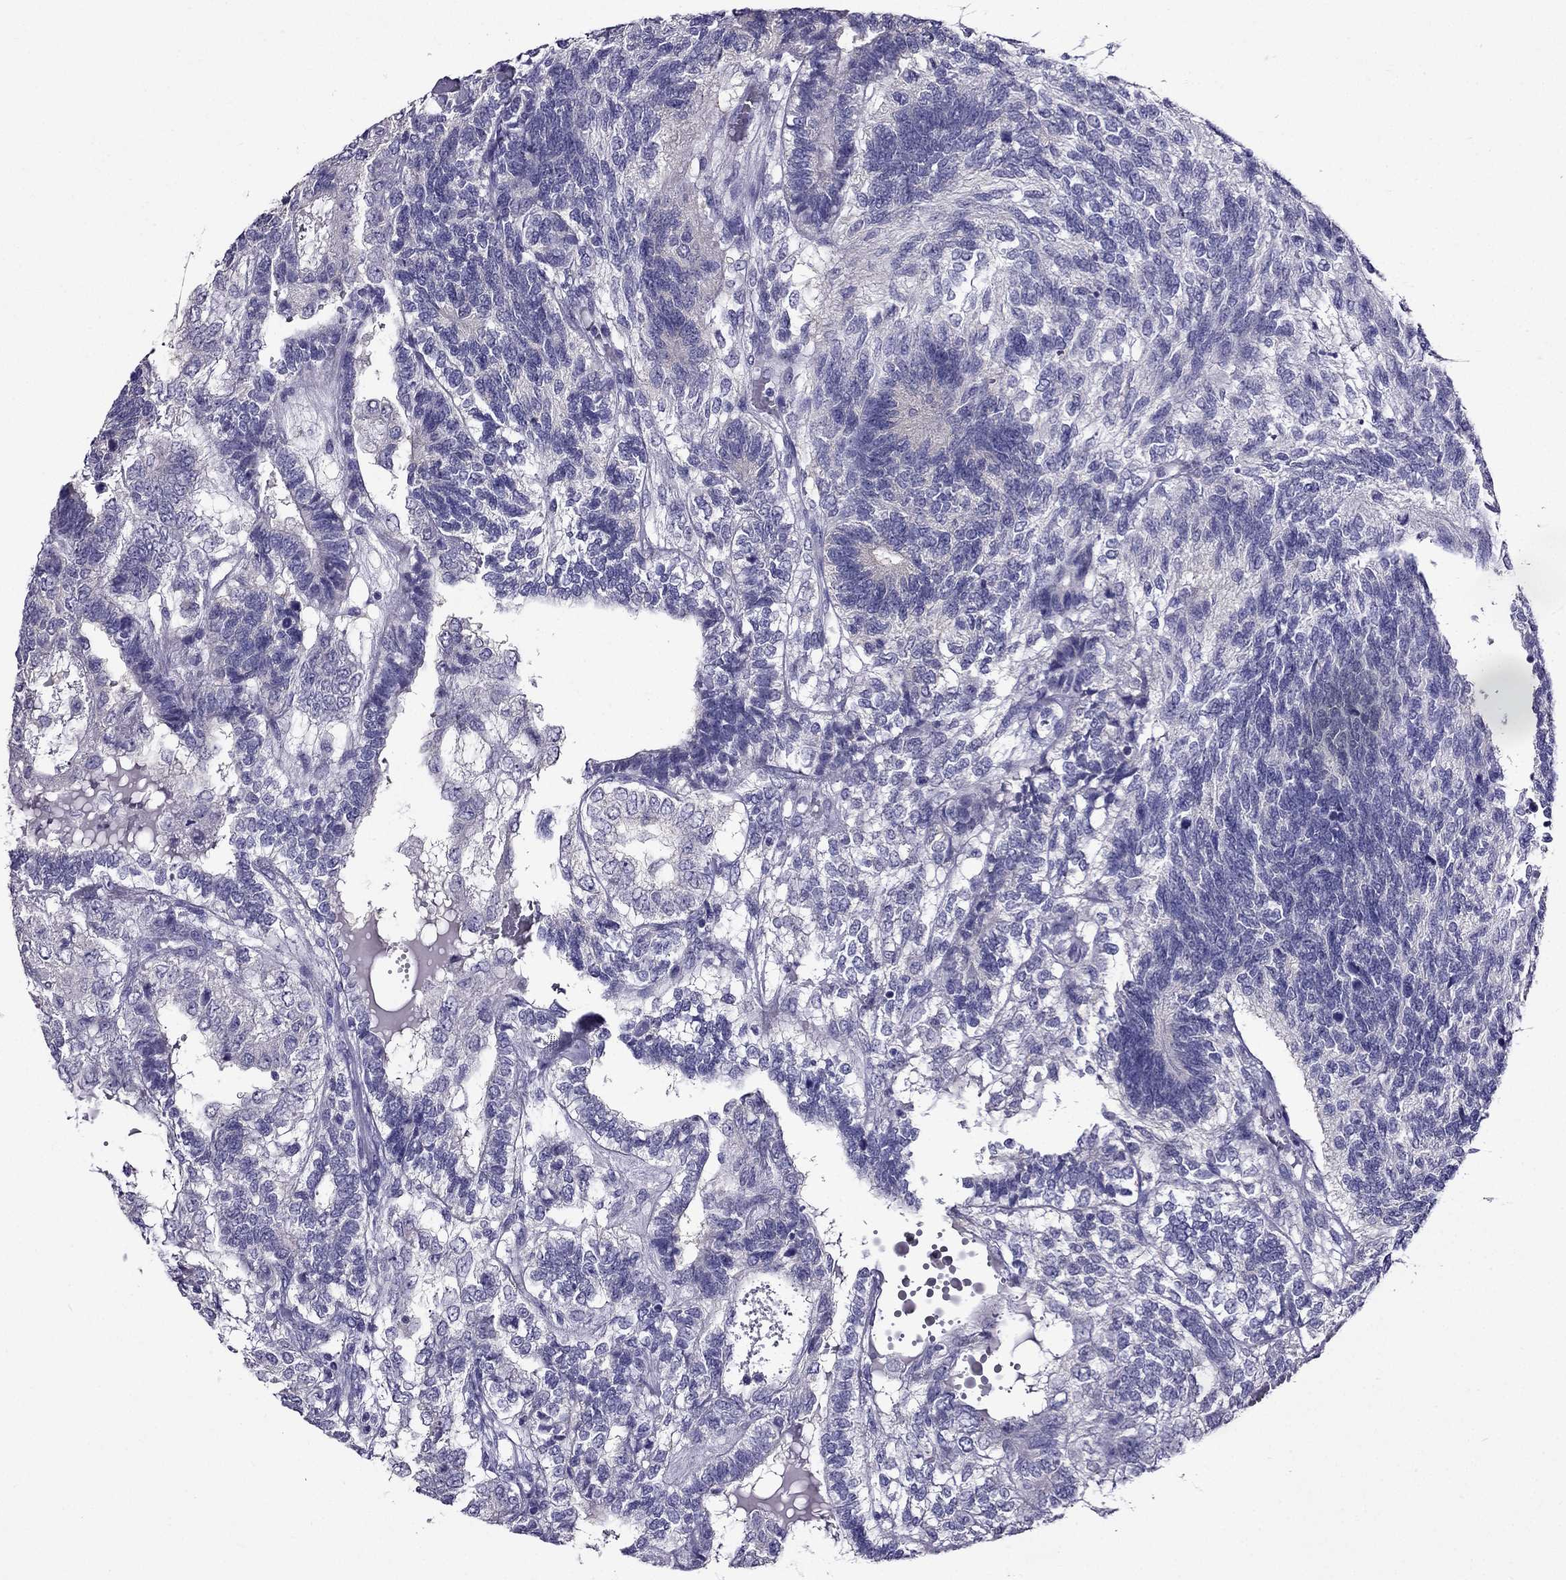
{"staining": {"intensity": "negative", "quantity": "none", "location": "none"}, "tissue": "testis cancer", "cell_type": "Tumor cells", "image_type": "cancer", "snomed": [{"axis": "morphology", "description": "Seminoma, NOS"}, {"axis": "morphology", "description": "Carcinoma, Embryonal, NOS"}, {"axis": "topography", "description": "Testis"}], "caption": "Immunohistochemistry histopathology image of neoplastic tissue: human embryonal carcinoma (testis) stained with DAB (3,3'-diaminobenzidine) displays no significant protein staining in tumor cells.", "gene": "ZNF541", "patient": {"sex": "male", "age": 41}}